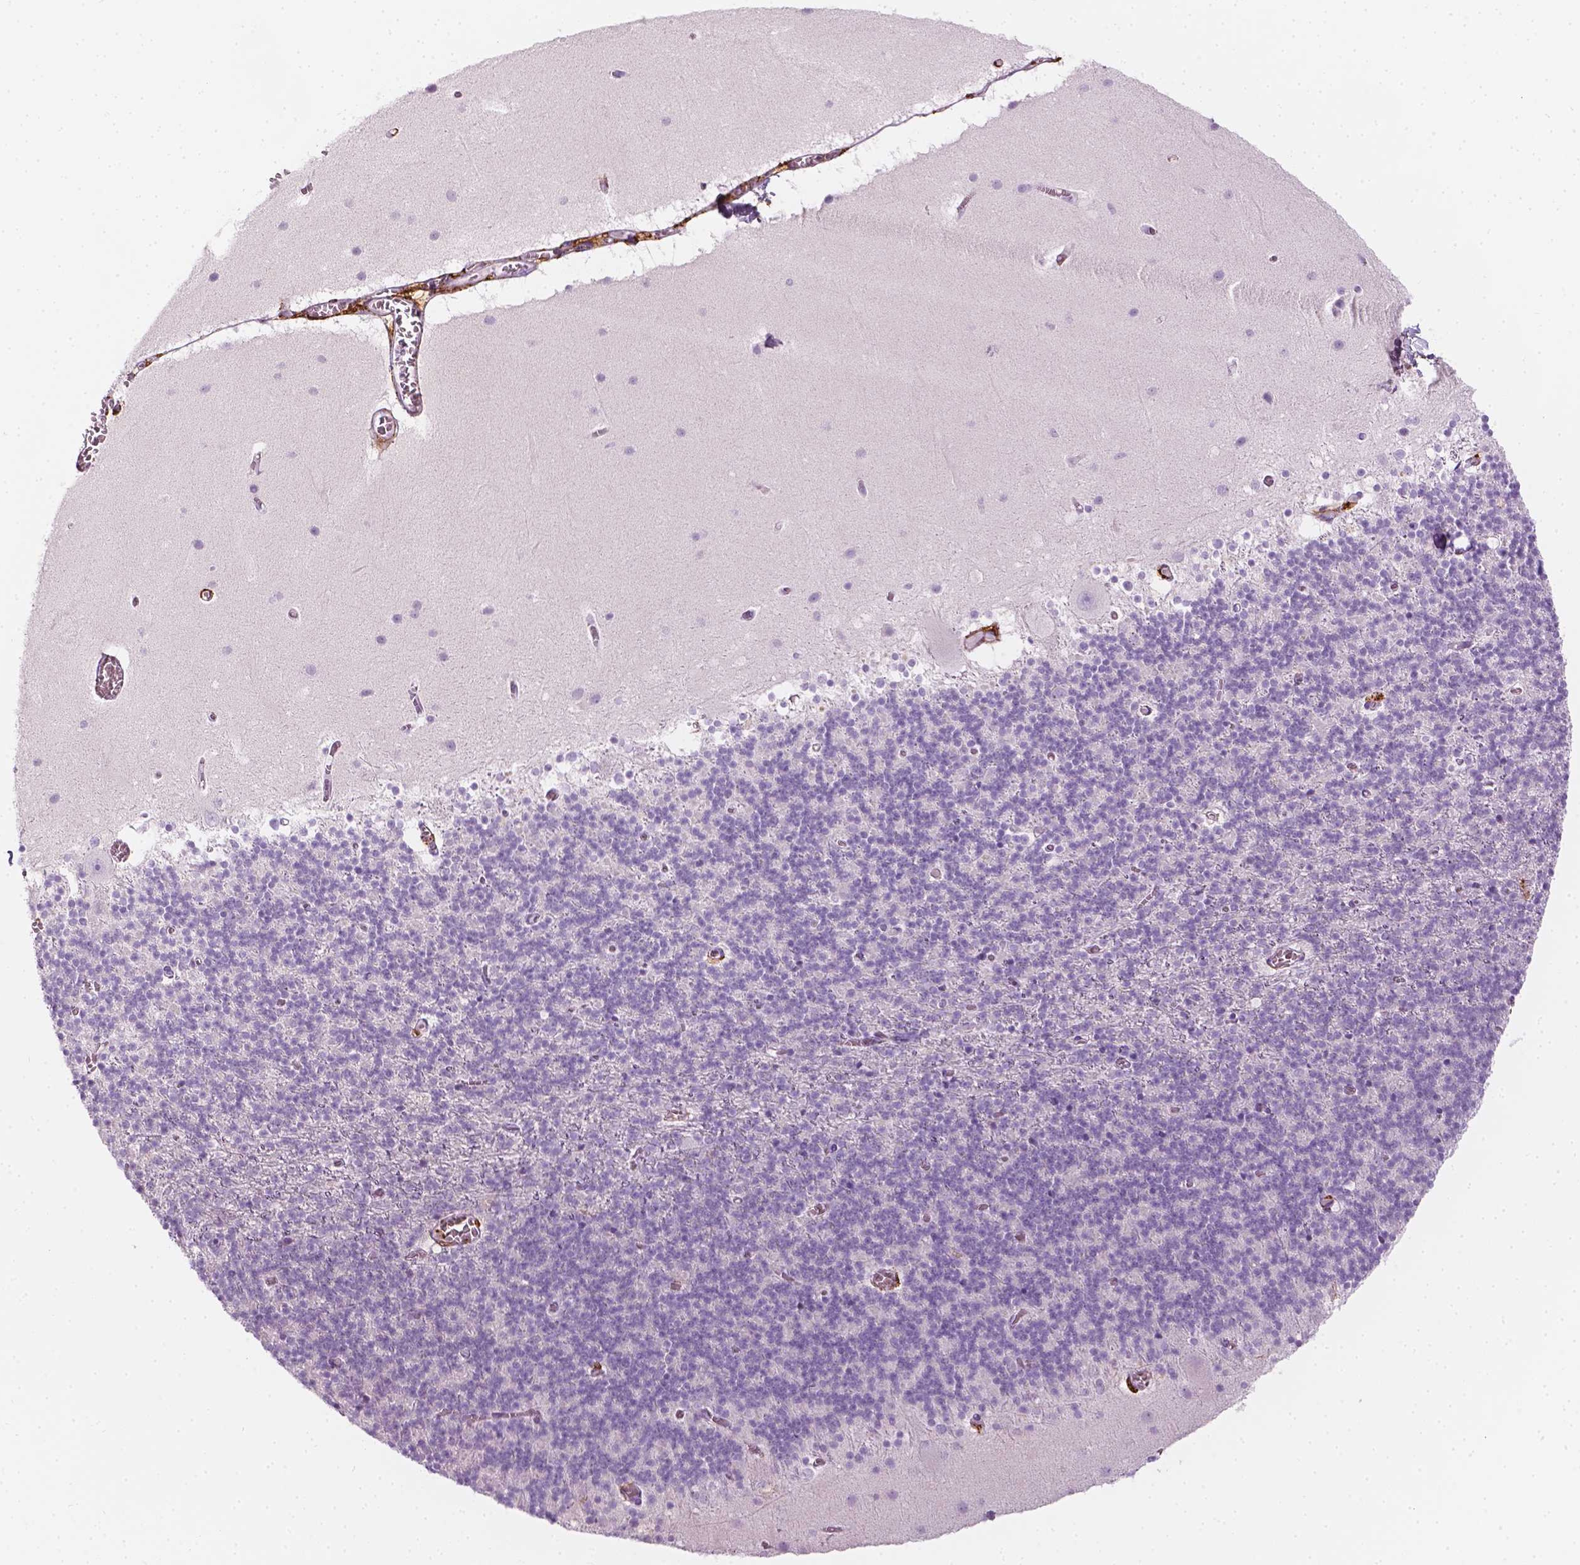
{"staining": {"intensity": "negative", "quantity": "none", "location": "none"}, "tissue": "cerebellum", "cell_type": "Cells in granular layer", "image_type": "normal", "snomed": [{"axis": "morphology", "description": "Normal tissue, NOS"}, {"axis": "topography", "description": "Cerebellum"}], "caption": "Cells in granular layer show no significant positivity in unremarkable cerebellum. The staining was performed using DAB to visualize the protein expression in brown, while the nuclei were stained in blue with hematoxylin (Magnification: 20x).", "gene": "CES1", "patient": {"sex": "male", "age": 70}}